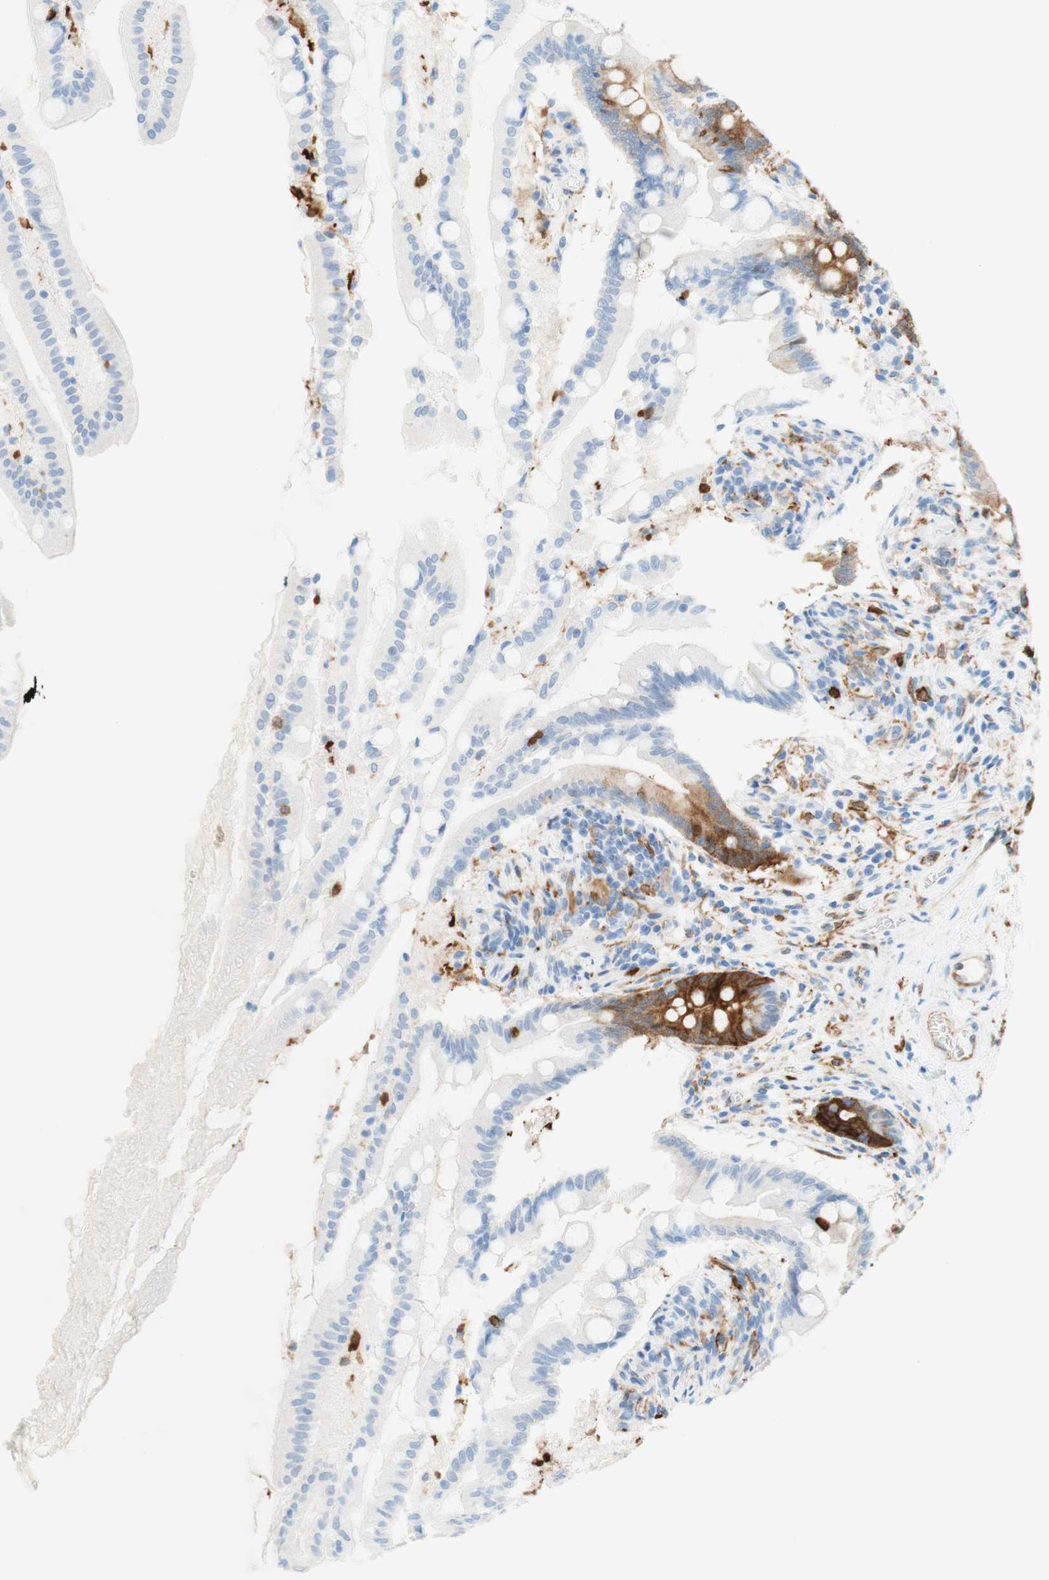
{"staining": {"intensity": "strong", "quantity": "<25%", "location": "cytoplasmic/membranous"}, "tissue": "small intestine", "cell_type": "Glandular cells", "image_type": "normal", "snomed": [{"axis": "morphology", "description": "Normal tissue, NOS"}, {"axis": "topography", "description": "Small intestine"}], "caption": "This photomicrograph displays IHC staining of unremarkable small intestine, with medium strong cytoplasmic/membranous positivity in approximately <25% of glandular cells.", "gene": "STMN1", "patient": {"sex": "female", "age": 56}}